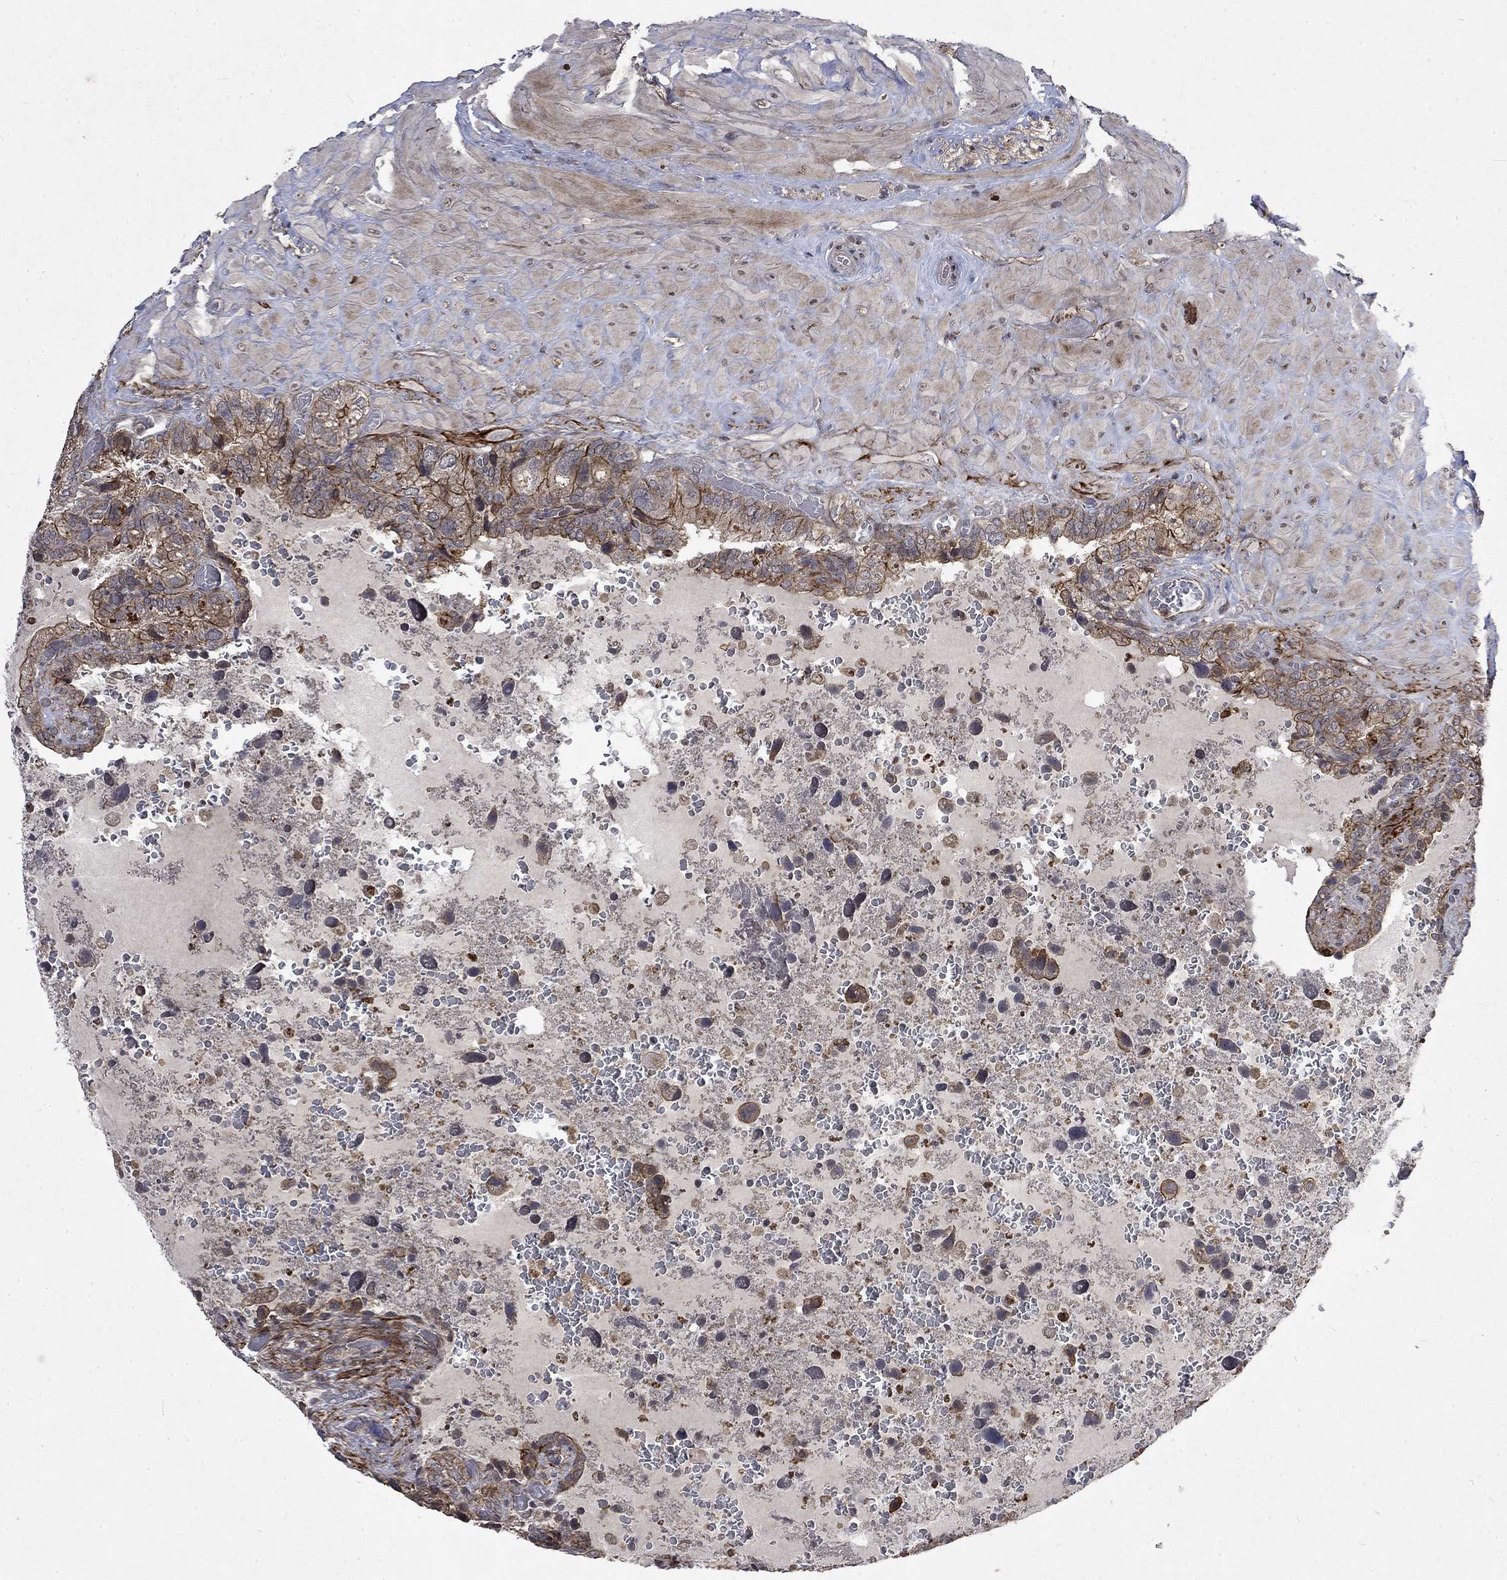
{"staining": {"intensity": "strong", "quantity": "25%-75%", "location": "cytoplasmic/membranous"}, "tissue": "prostate cancer", "cell_type": "Tumor cells", "image_type": "cancer", "snomed": [{"axis": "morphology", "description": "Adenocarcinoma, NOS"}, {"axis": "topography", "description": "Prostate and seminal vesicle, NOS"}], "caption": "Tumor cells show high levels of strong cytoplasmic/membranous staining in about 25%-75% of cells in human prostate cancer (adenocarcinoma).", "gene": "PPP1R9A", "patient": {"sex": "male", "age": 62}}